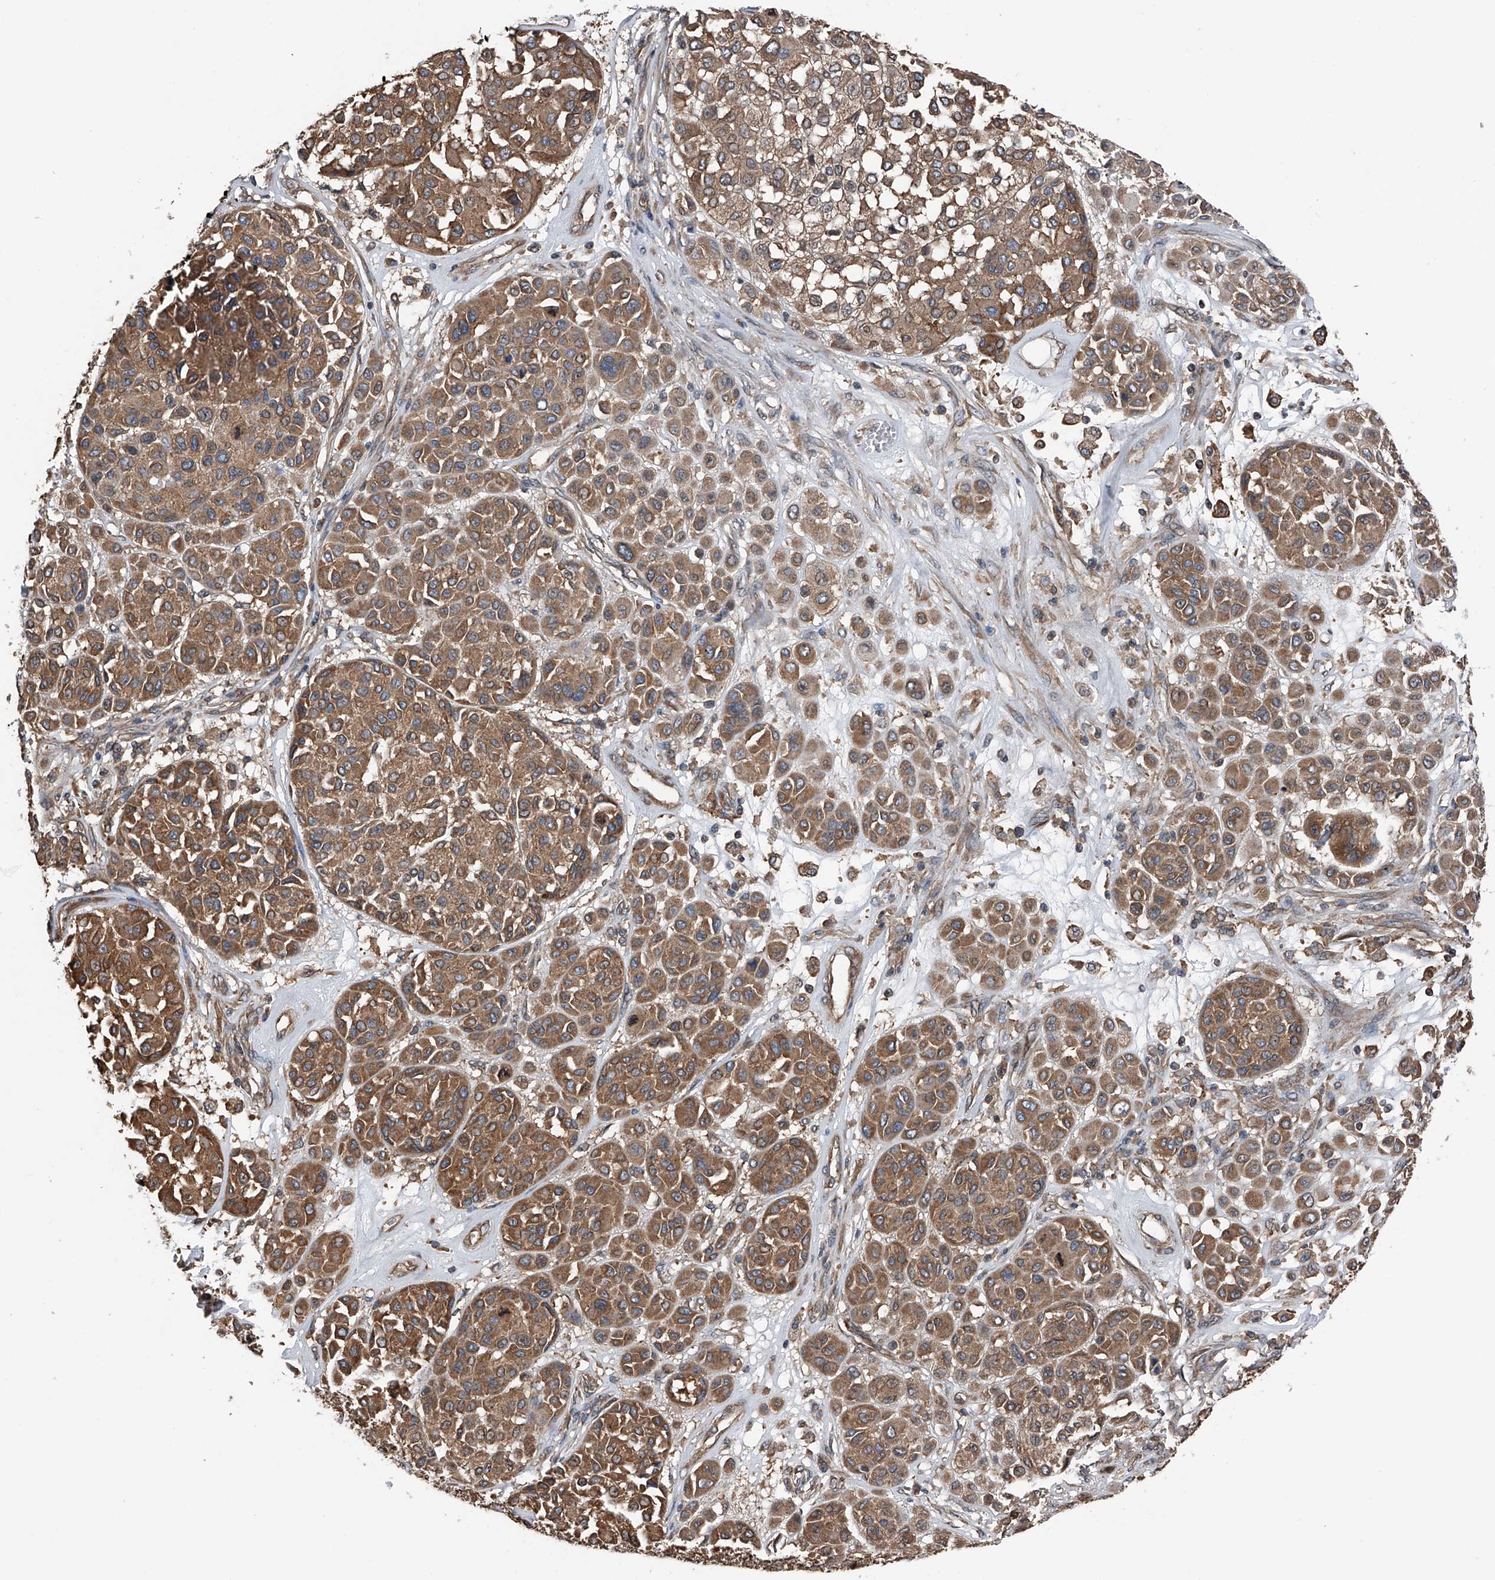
{"staining": {"intensity": "moderate", "quantity": ">75%", "location": "cytoplasmic/membranous"}, "tissue": "melanoma", "cell_type": "Tumor cells", "image_type": "cancer", "snomed": [{"axis": "morphology", "description": "Malignant melanoma, Metastatic site"}, {"axis": "topography", "description": "Soft tissue"}], "caption": "Protein analysis of malignant melanoma (metastatic site) tissue displays moderate cytoplasmic/membranous staining in about >75% of tumor cells.", "gene": "KCNJ2", "patient": {"sex": "male", "age": 41}}